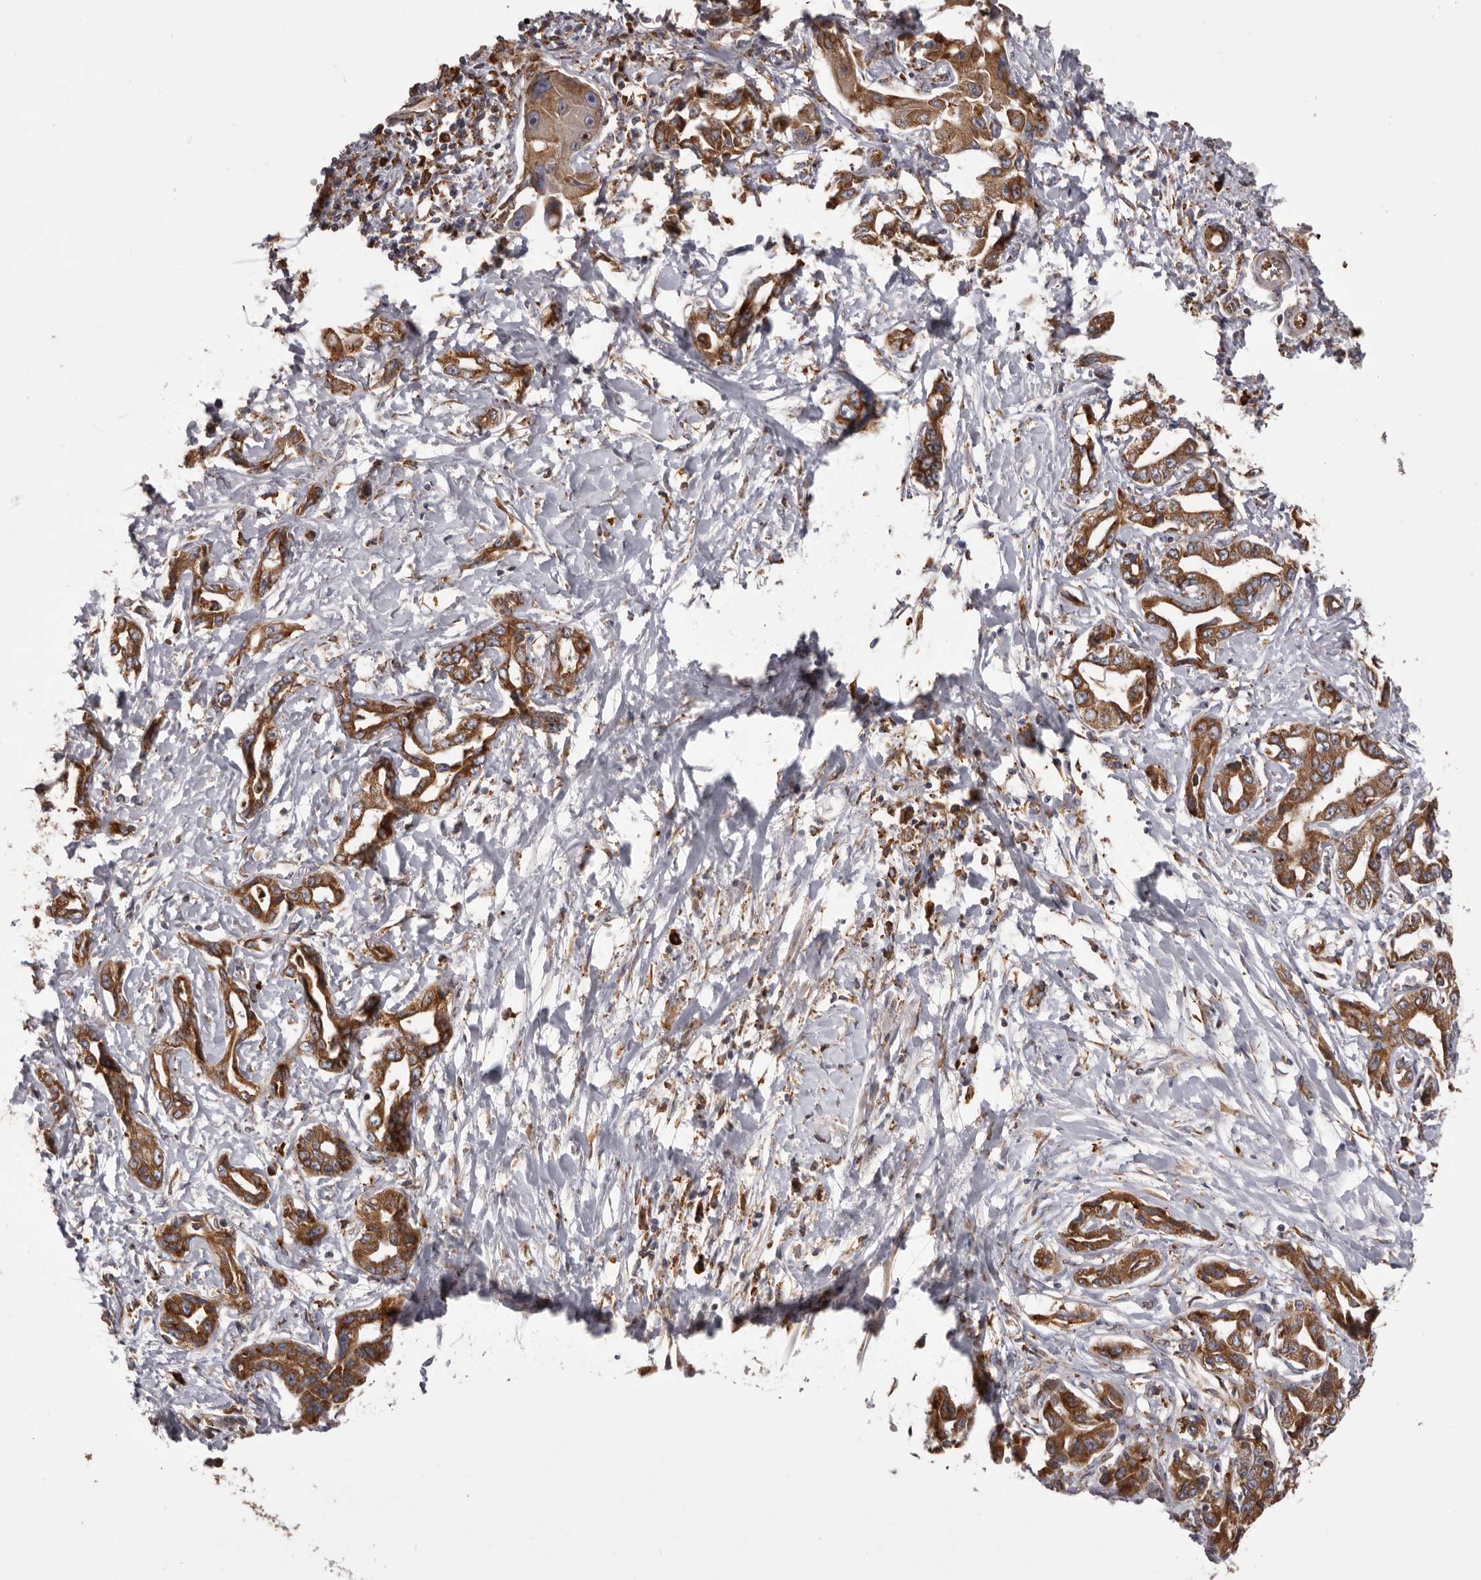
{"staining": {"intensity": "moderate", "quantity": ">75%", "location": "cytoplasmic/membranous"}, "tissue": "liver cancer", "cell_type": "Tumor cells", "image_type": "cancer", "snomed": [{"axis": "morphology", "description": "Cholangiocarcinoma"}, {"axis": "topography", "description": "Liver"}], "caption": "A photomicrograph of human liver cholangiocarcinoma stained for a protein reveals moderate cytoplasmic/membranous brown staining in tumor cells.", "gene": "QRSL1", "patient": {"sex": "male", "age": 59}}